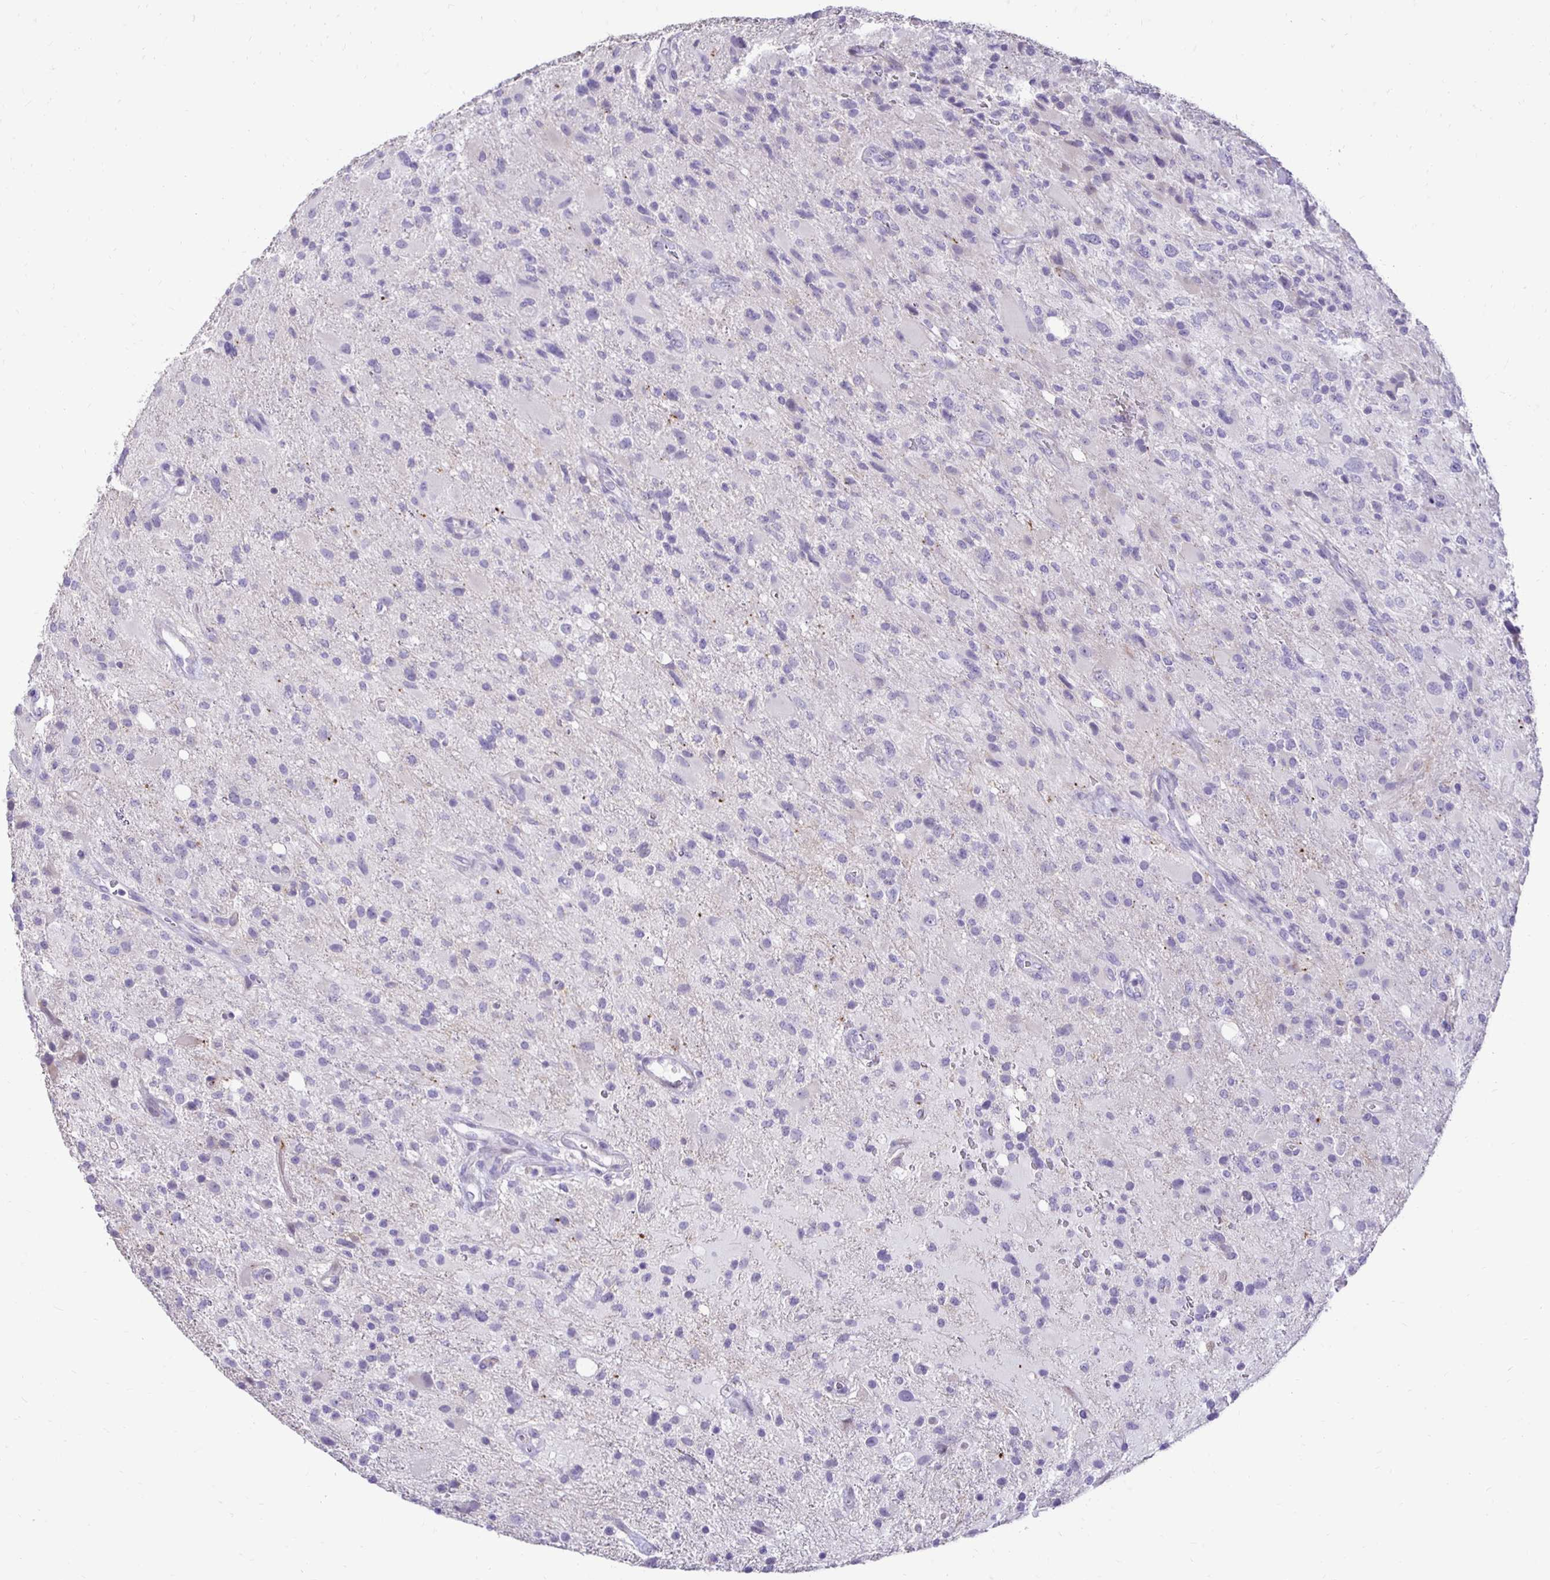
{"staining": {"intensity": "negative", "quantity": "none", "location": "none"}, "tissue": "glioma", "cell_type": "Tumor cells", "image_type": "cancer", "snomed": [{"axis": "morphology", "description": "Glioma, malignant, High grade"}, {"axis": "topography", "description": "Brain"}], "caption": "This is an immunohistochemistry (IHC) histopathology image of human glioma. There is no positivity in tumor cells.", "gene": "GAS2", "patient": {"sex": "male", "age": 53}}